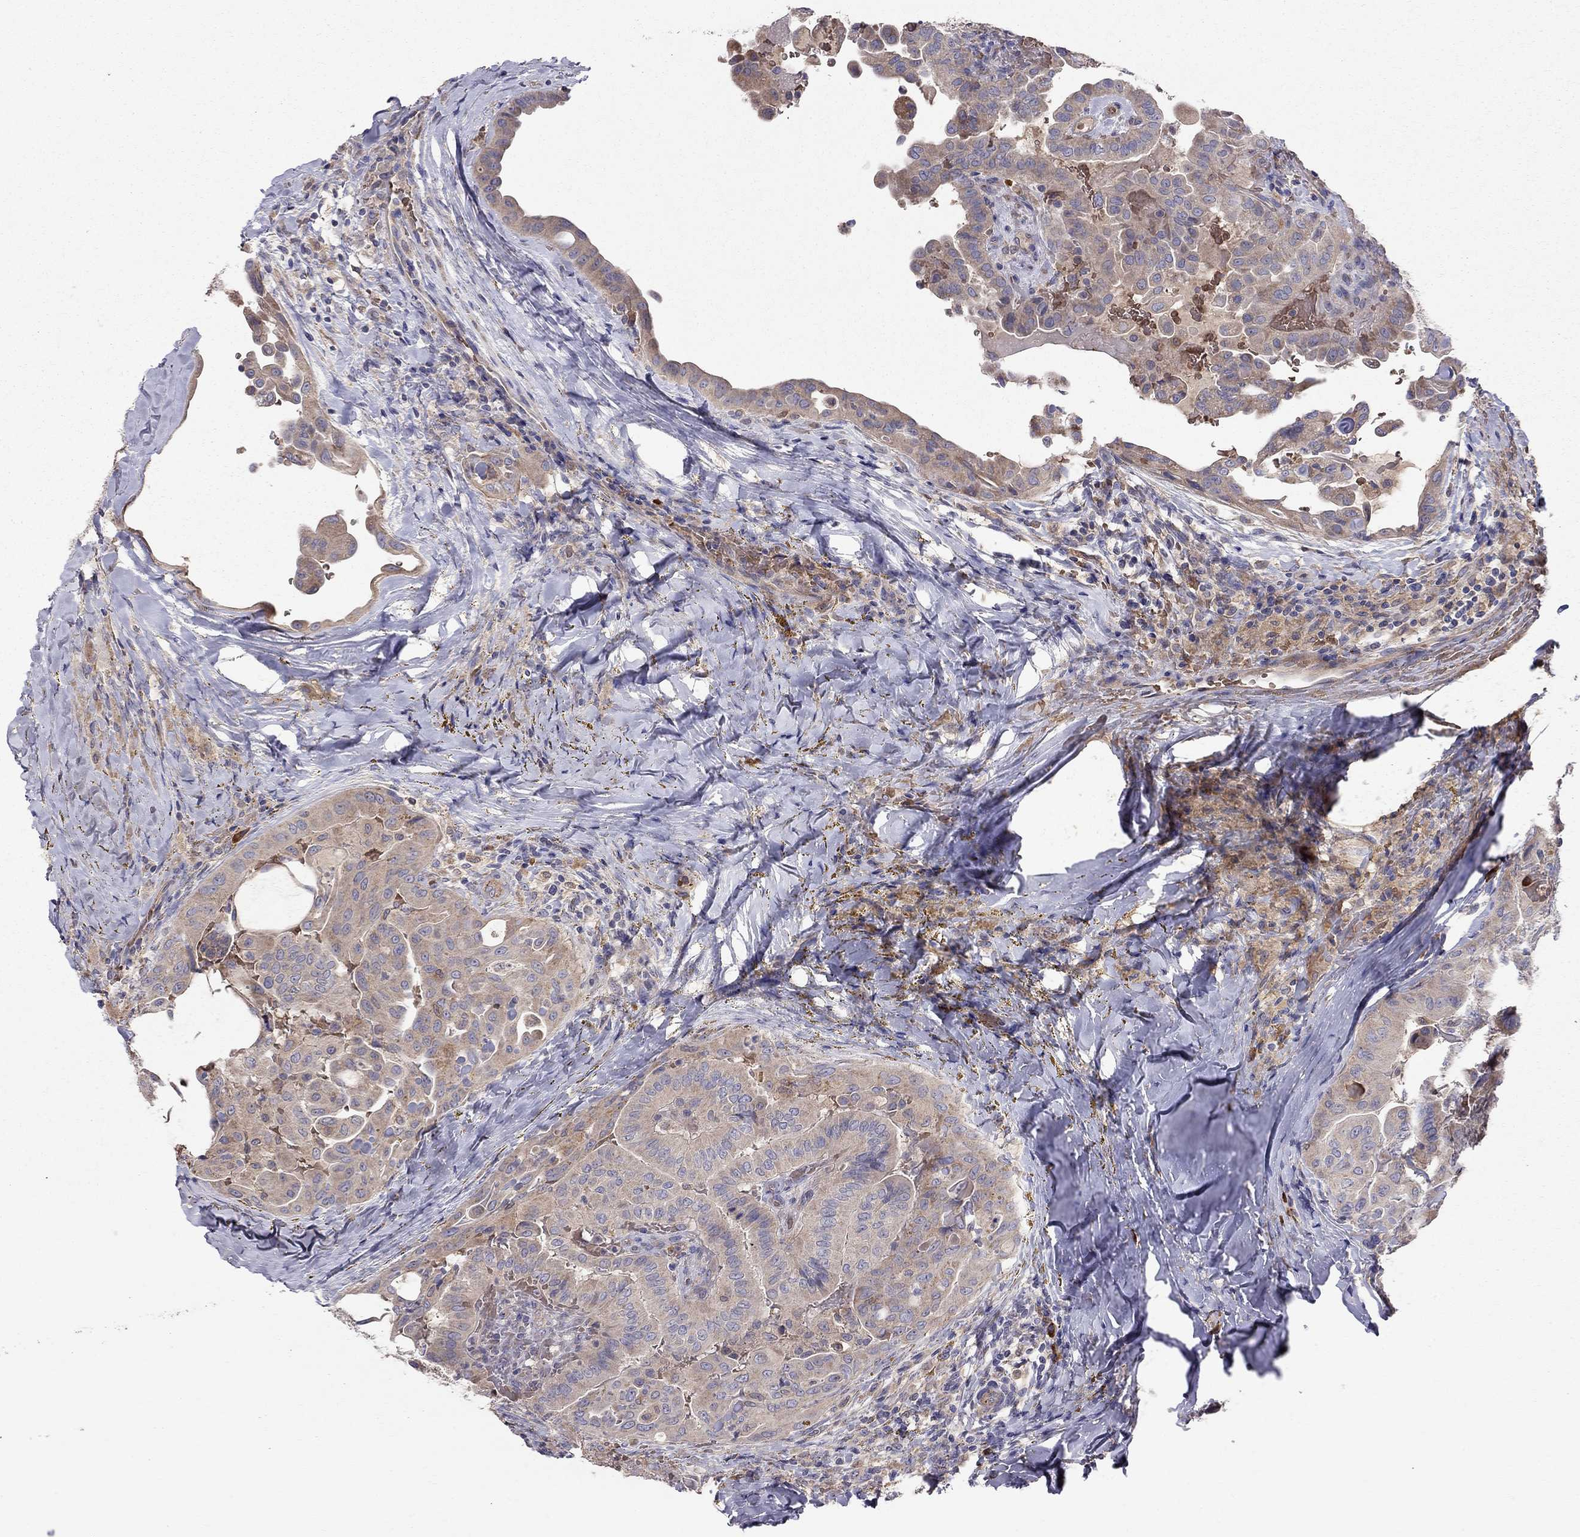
{"staining": {"intensity": "moderate", "quantity": "25%-75%", "location": "cytoplasmic/membranous"}, "tissue": "thyroid cancer", "cell_type": "Tumor cells", "image_type": "cancer", "snomed": [{"axis": "morphology", "description": "Papillary adenocarcinoma, NOS"}, {"axis": "topography", "description": "Thyroid gland"}], "caption": "Human thyroid cancer (papillary adenocarcinoma) stained with a brown dye reveals moderate cytoplasmic/membranous positive positivity in approximately 25%-75% of tumor cells.", "gene": "PIK3CG", "patient": {"sex": "female", "age": 68}}